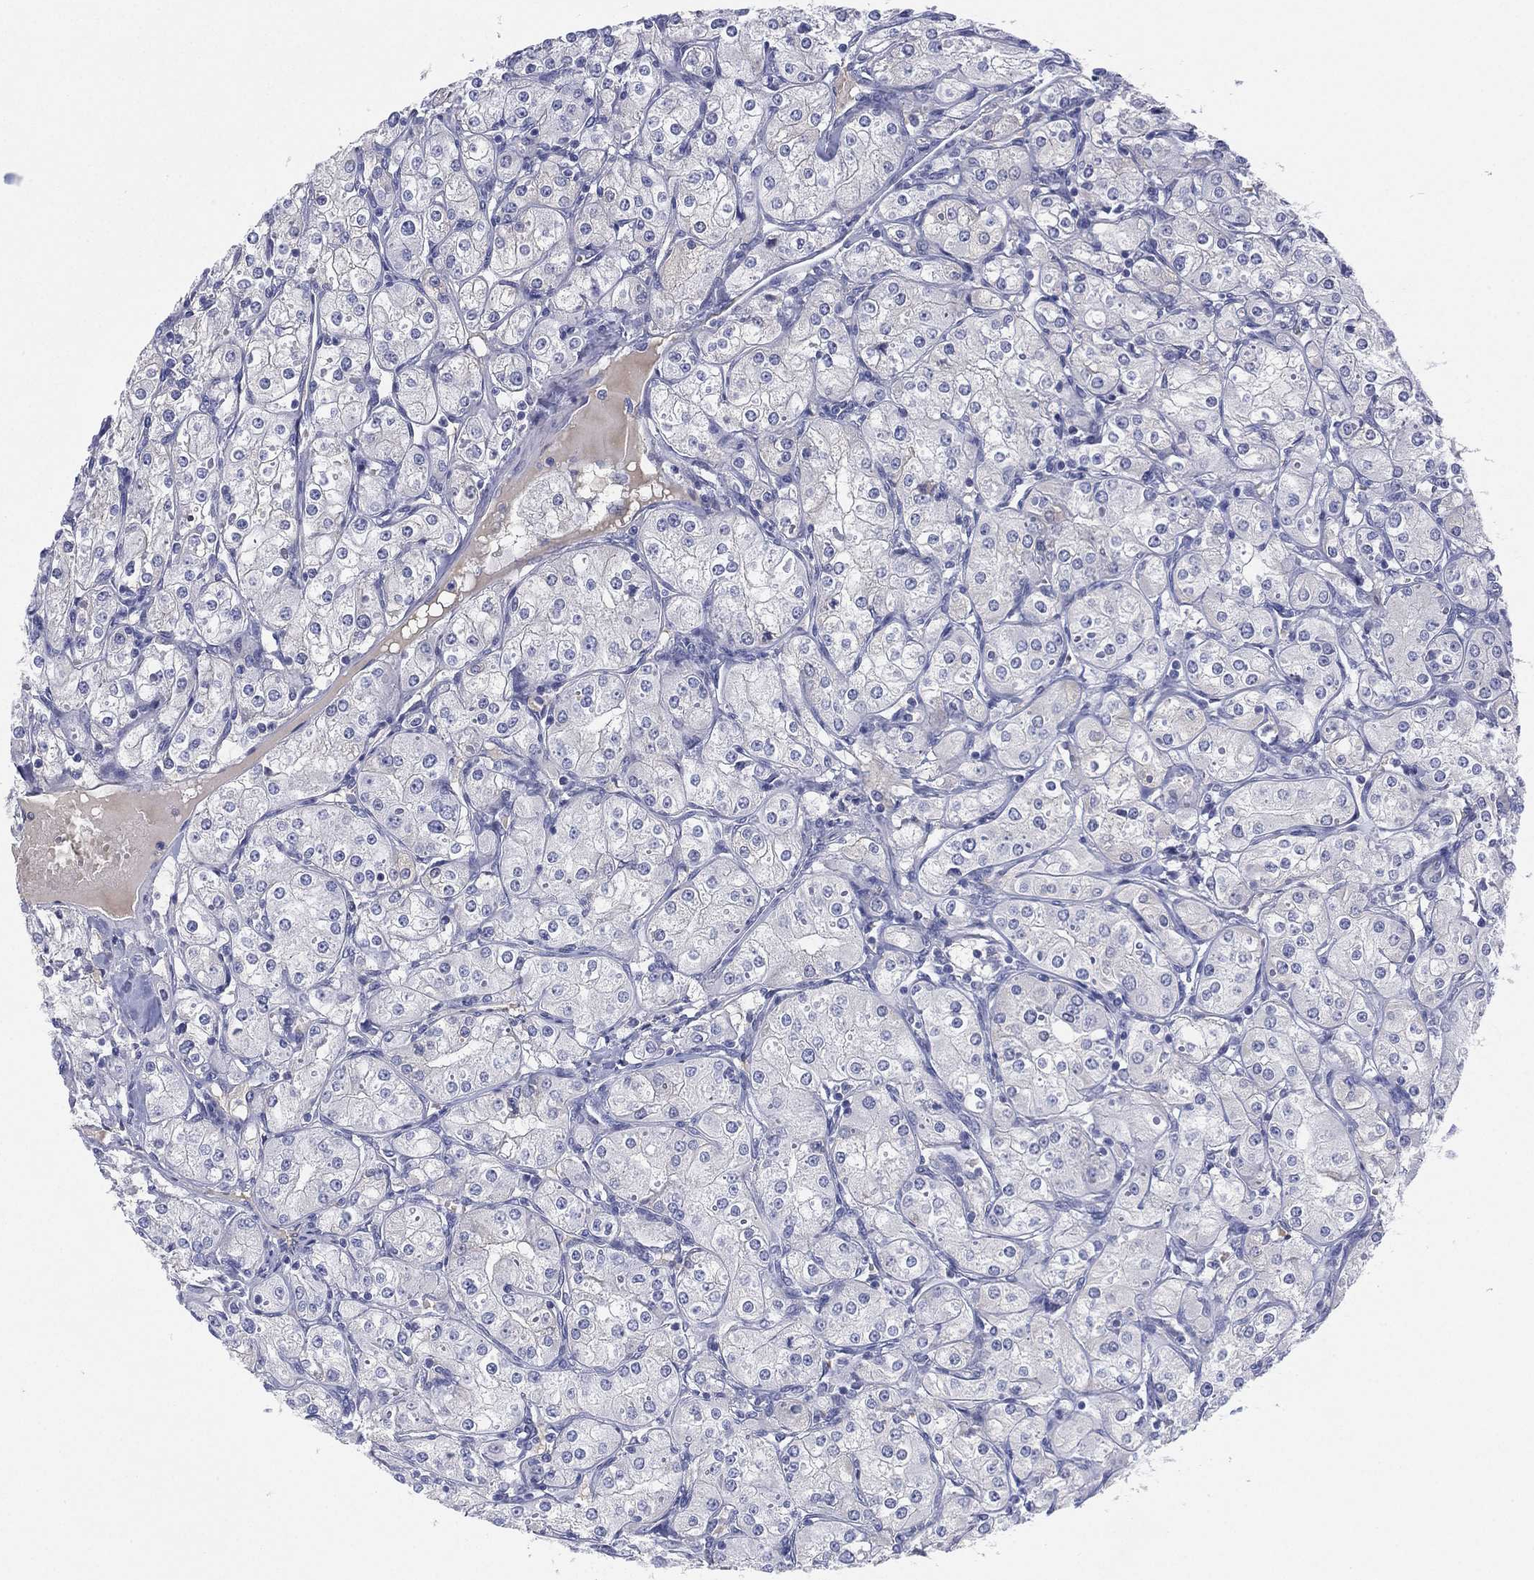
{"staining": {"intensity": "negative", "quantity": "none", "location": "none"}, "tissue": "renal cancer", "cell_type": "Tumor cells", "image_type": "cancer", "snomed": [{"axis": "morphology", "description": "Adenocarcinoma, NOS"}, {"axis": "topography", "description": "Kidney"}], "caption": "Renal adenocarcinoma was stained to show a protein in brown. There is no significant positivity in tumor cells.", "gene": "CYP2D6", "patient": {"sex": "male", "age": 77}}